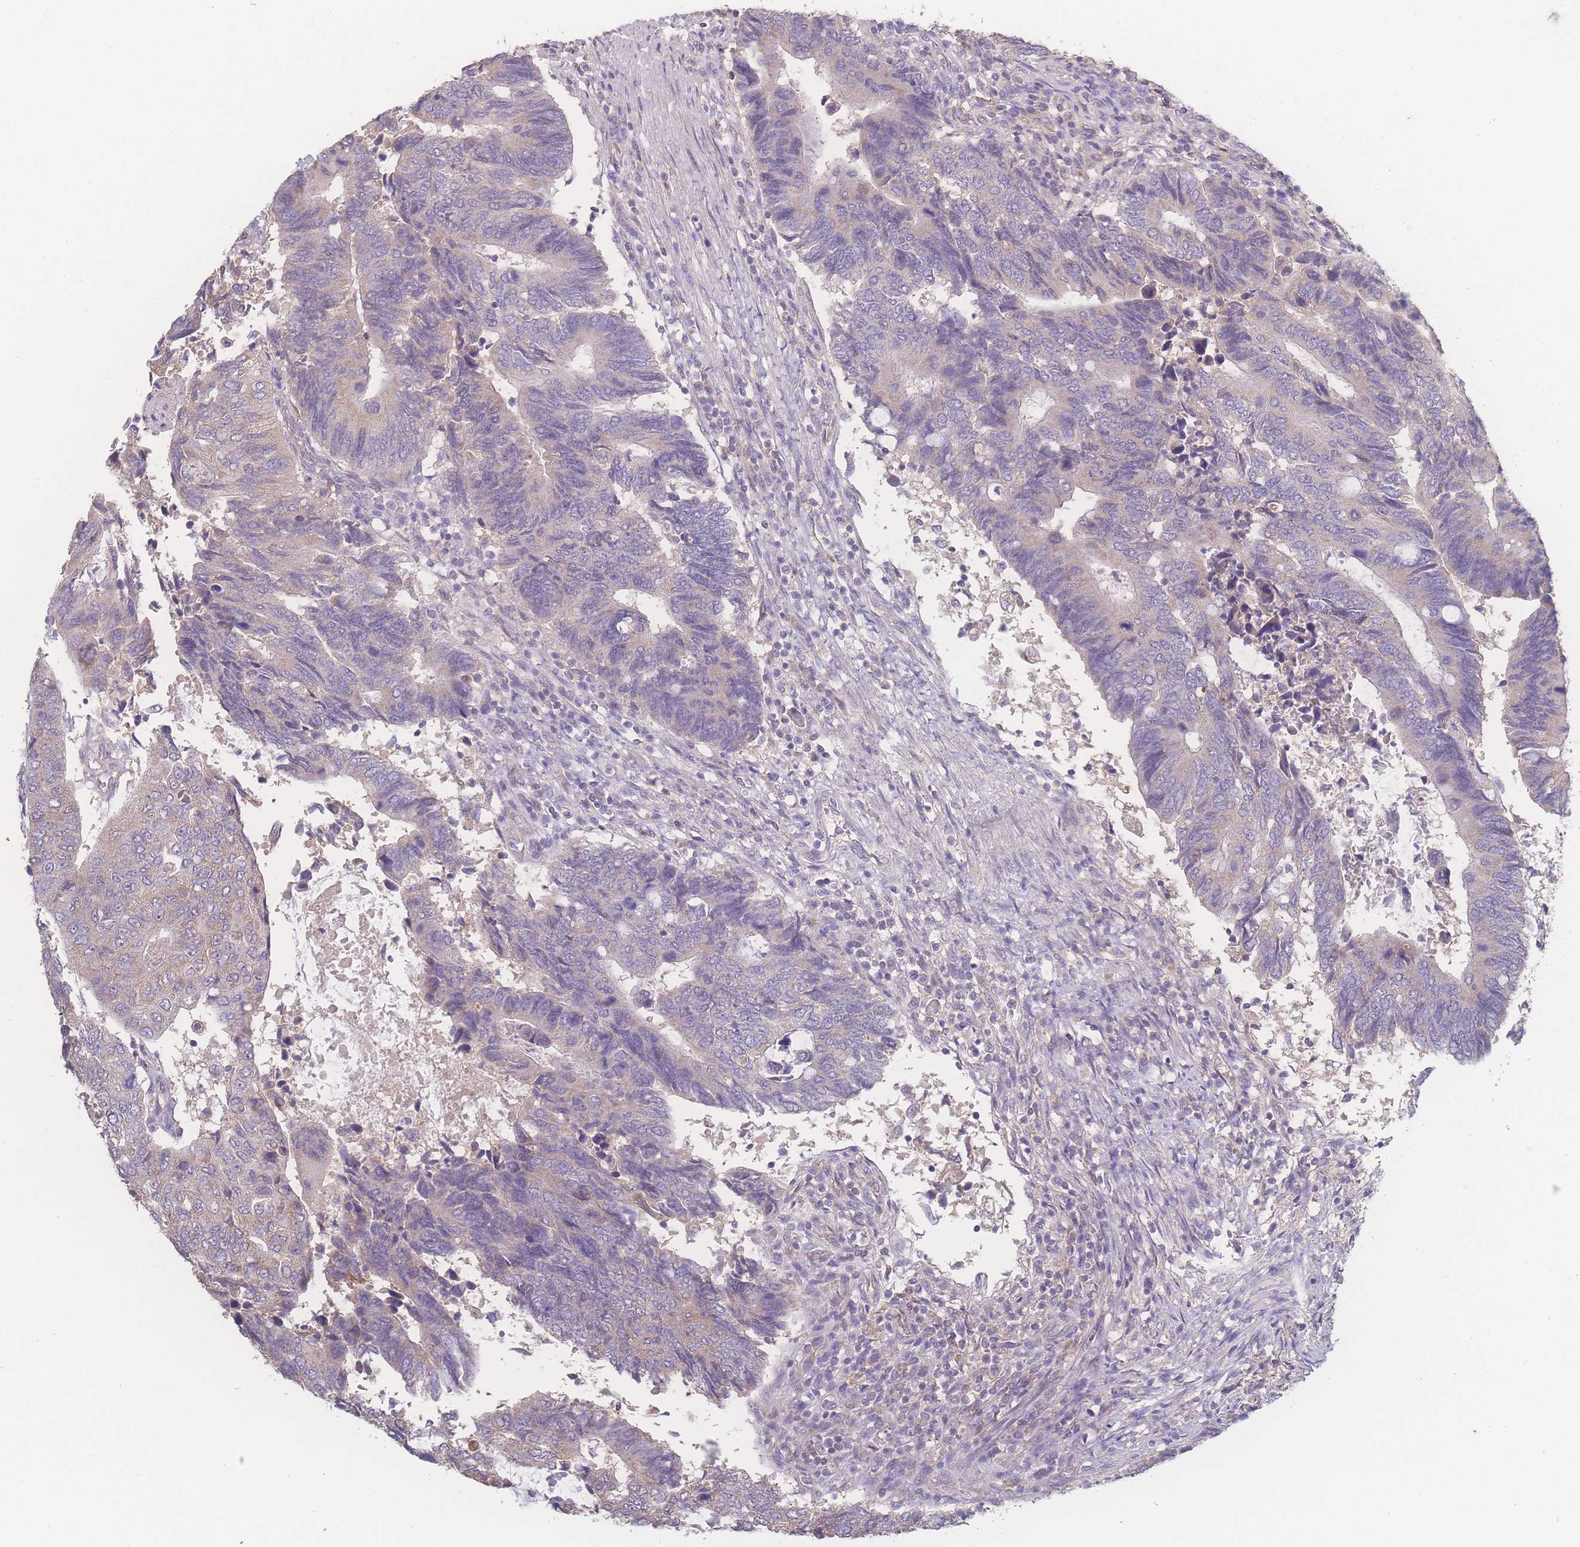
{"staining": {"intensity": "weak", "quantity": "<25%", "location": "cytoplasmic/membranous"}, "tissue": "colorectal cancer", "cell_type": "Tumor cells", "image_type": "cancer", "snomed": [{"axis": "morphology", "description": "Adenocarcinoma, NOS"}, {"axis": "topography", "description": "Colon"}], "caption": "Tumor cells show no significant staining in adenocarcinoma (colorectal). Nuclei are stained in blue.", "gene": "GIPR", "patient": {"sex": "male", "age": 87}}